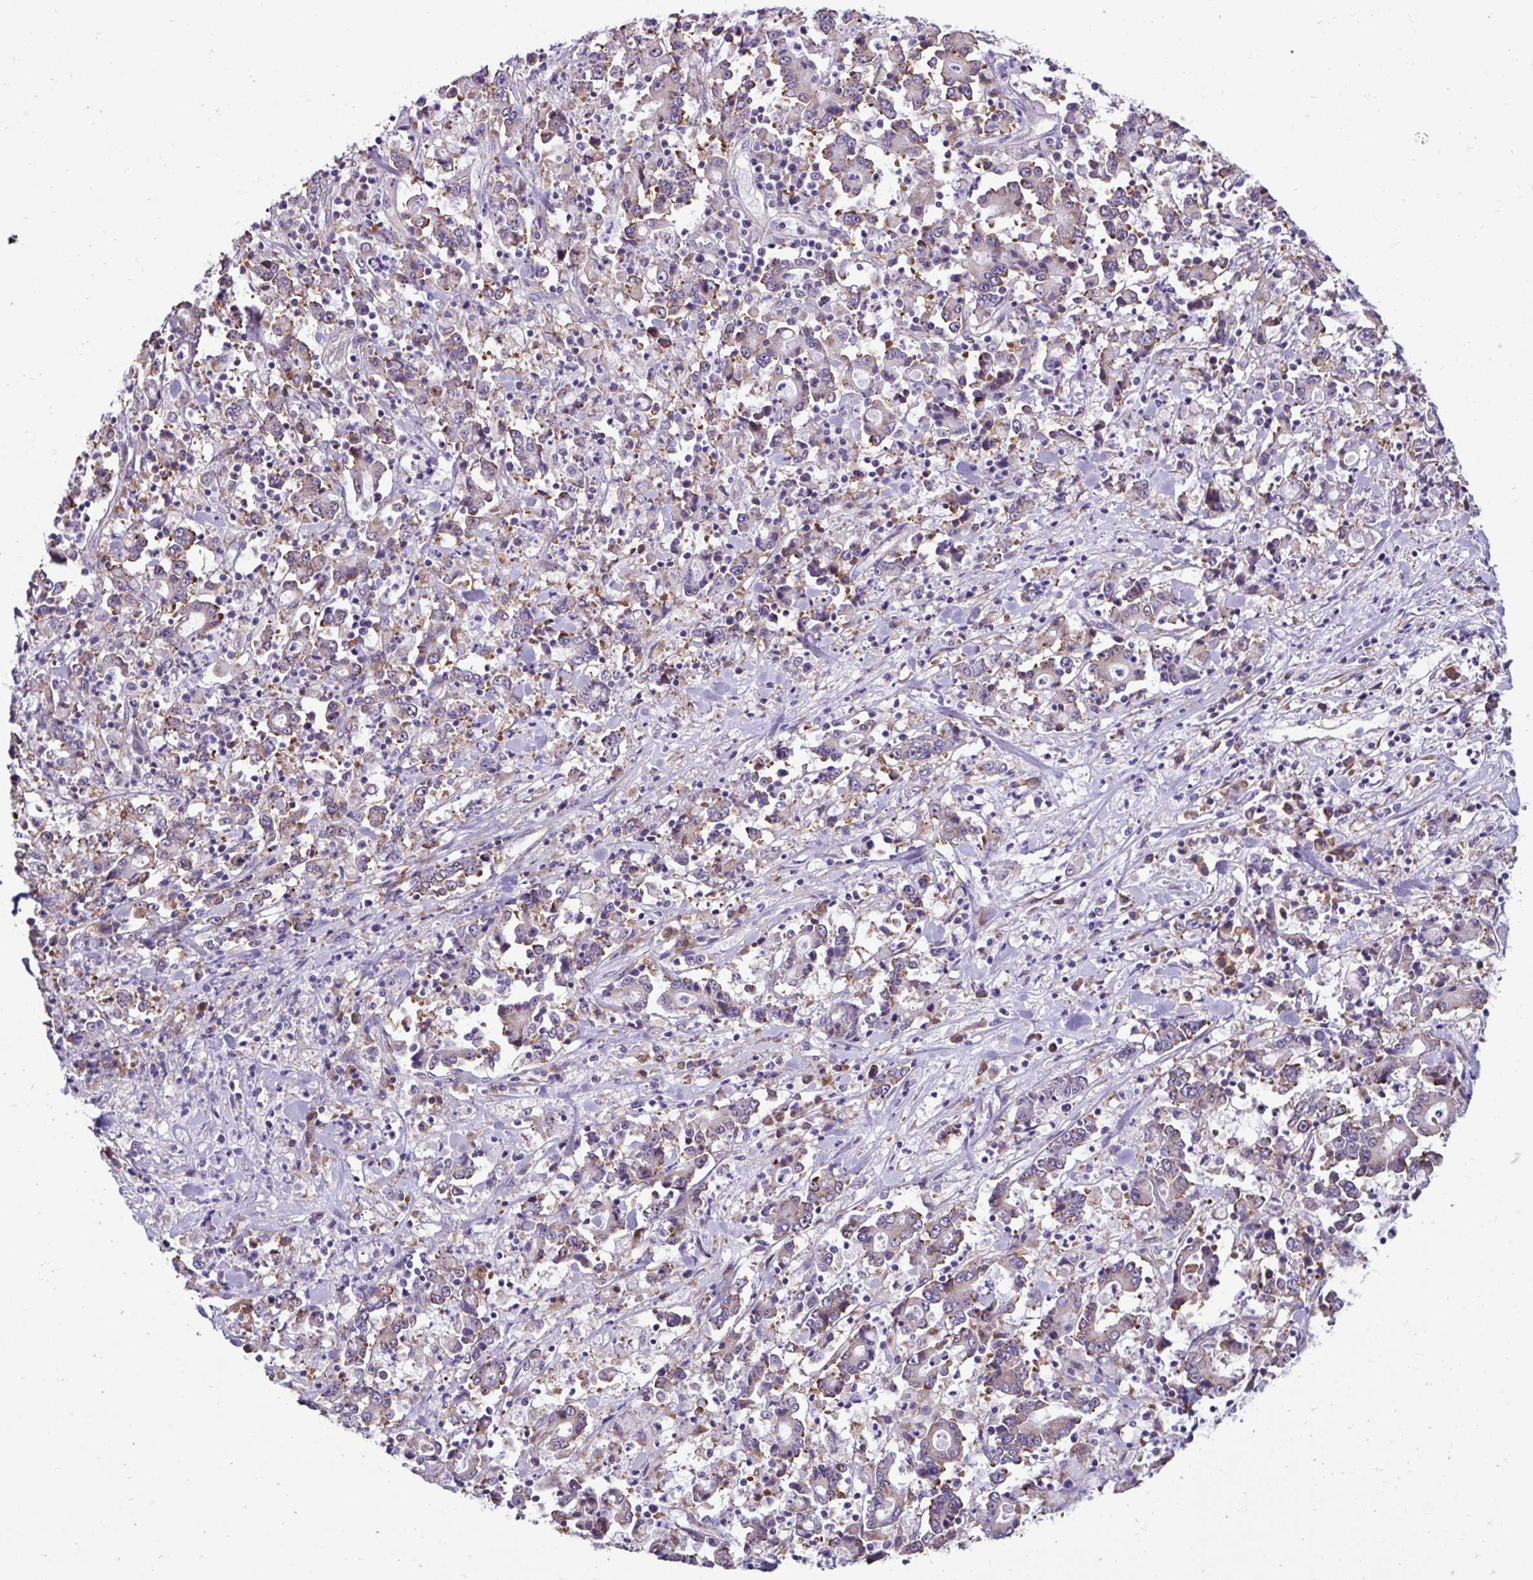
{"staining": {"intensity": "moderate", "quantity": "<25%", "location": "cytoplasmic/membranous"}, "tissue": "stomach cancer", "cell_type": "Tumor cells", "image_type": "cancer", "snomed": [{"axis": "morphology", "description": "Adenocarcinoma, NOS"}, {"axis": "topography", "description": "Stomach, upper"}], "caption": "Immunohistochemical staining of stomach cancer displays low levels of moderate cytoplasmic/membranous protein expression in about <25% of tumor cells.", "gene": "RPL7", "patient": {"sex": "male", "age": 68}}